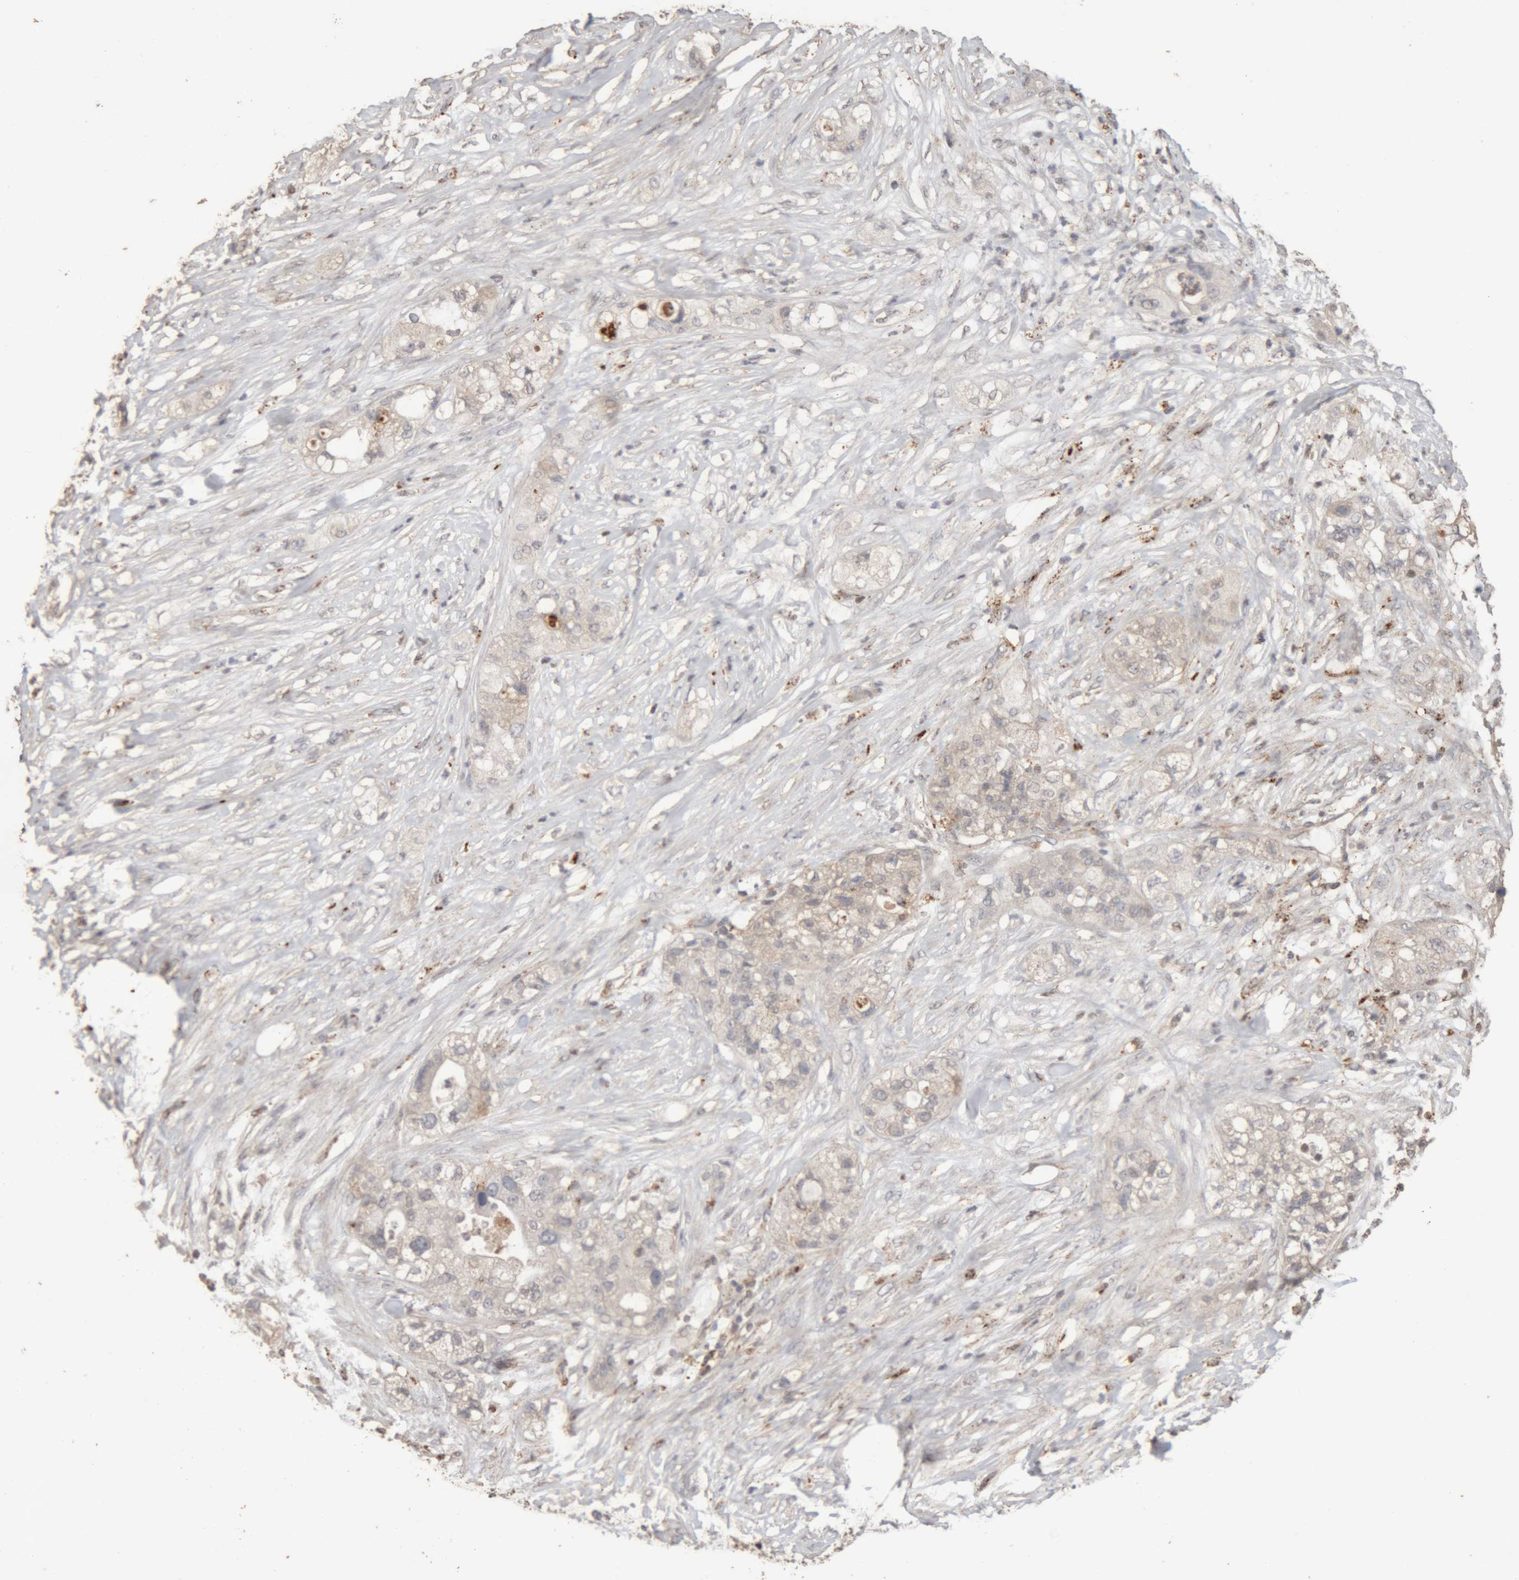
{"staining": {"intensity": "negative", "quantity": "none", "location": "none"}, "tissue": "pancreatic cancer", "cell_type": "Tumor cells", "image_type": "cancer", "snomed": [{"axis": "morphology", "description": "Adenocarcinoma, NOS"}, {"axis": "topography", "description": "Pancreas"}], "caption": "Immunohistochemistry (IHC) image of neoplastic tissue: pancreatic cancer stained with DAB exhibits no significant protein positivity in tumor cells.", "gene": "ARSA", "patient": {"sex": "female", "age": 78}}